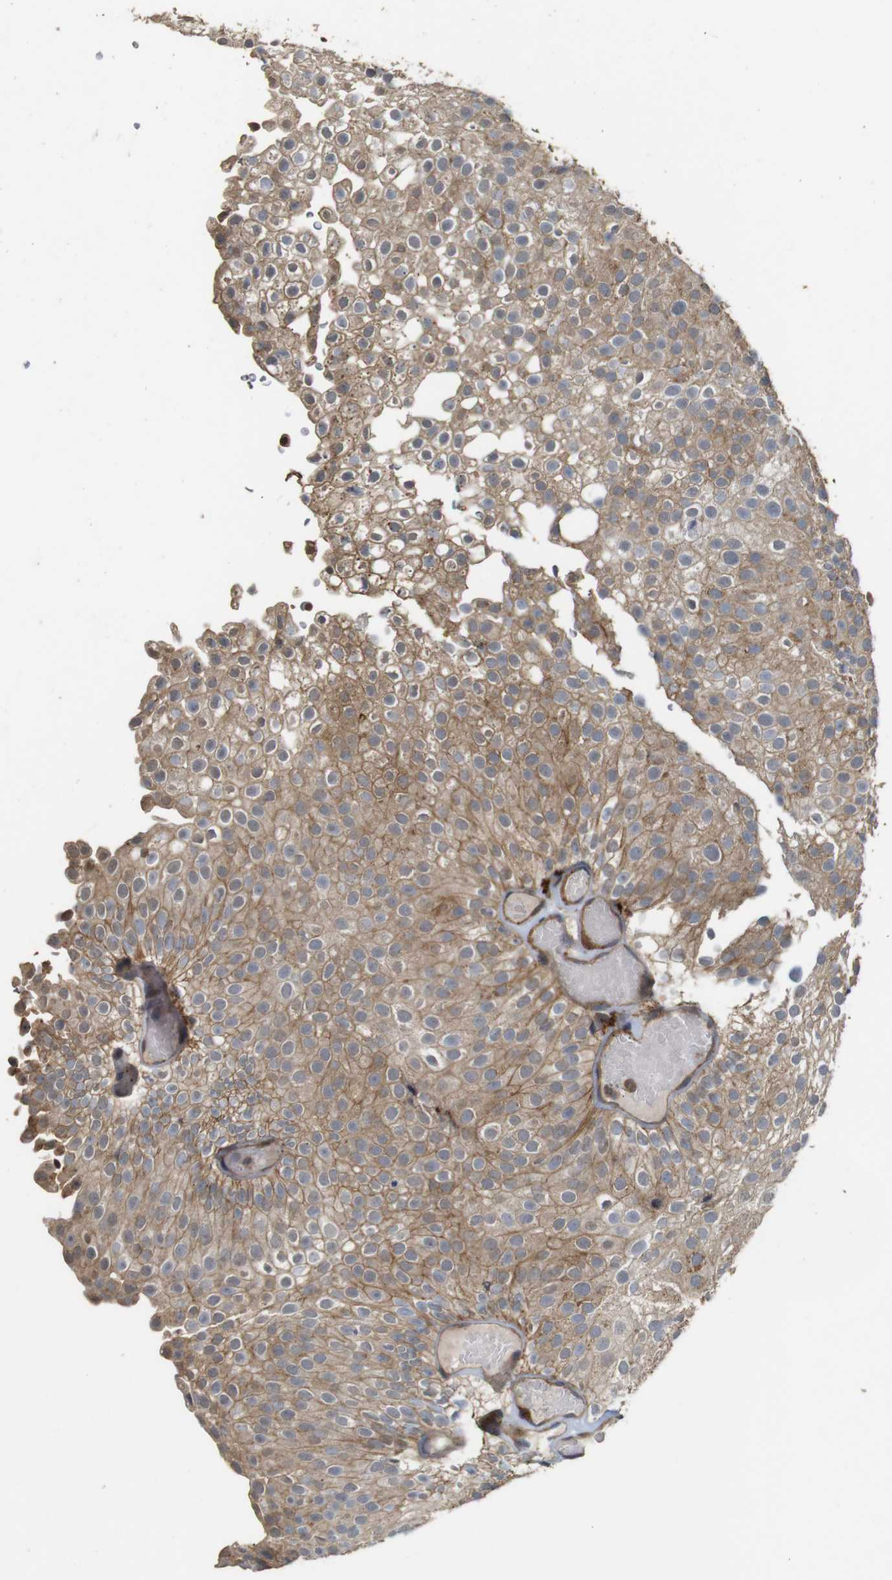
{"staining": {"intensity": "moderate", "quantity": ">75%", "location": "cytoplasmic/membranous"}, "tissue": "urothelial cancer", "cell_type": "Tumor cells", "image_type": "cancer", "snomed": [{"axis": "morphology", "description": "Urothelial carcinoma, Low grade"}, {"axis": "topography", "description": "Urinary bladder"}], "caption": "Protein positivity by immunohistochemistry exhibits moderate cytoplasmic/membranous expression in about >75% of tumor cells in low-grade urothelial carcinoma. Immunohistochemistry stains the protein of interest in brown and the nuclei are stained blue.", "gene": "KSR1", "patient": {"sex": "male", "age": 78}}